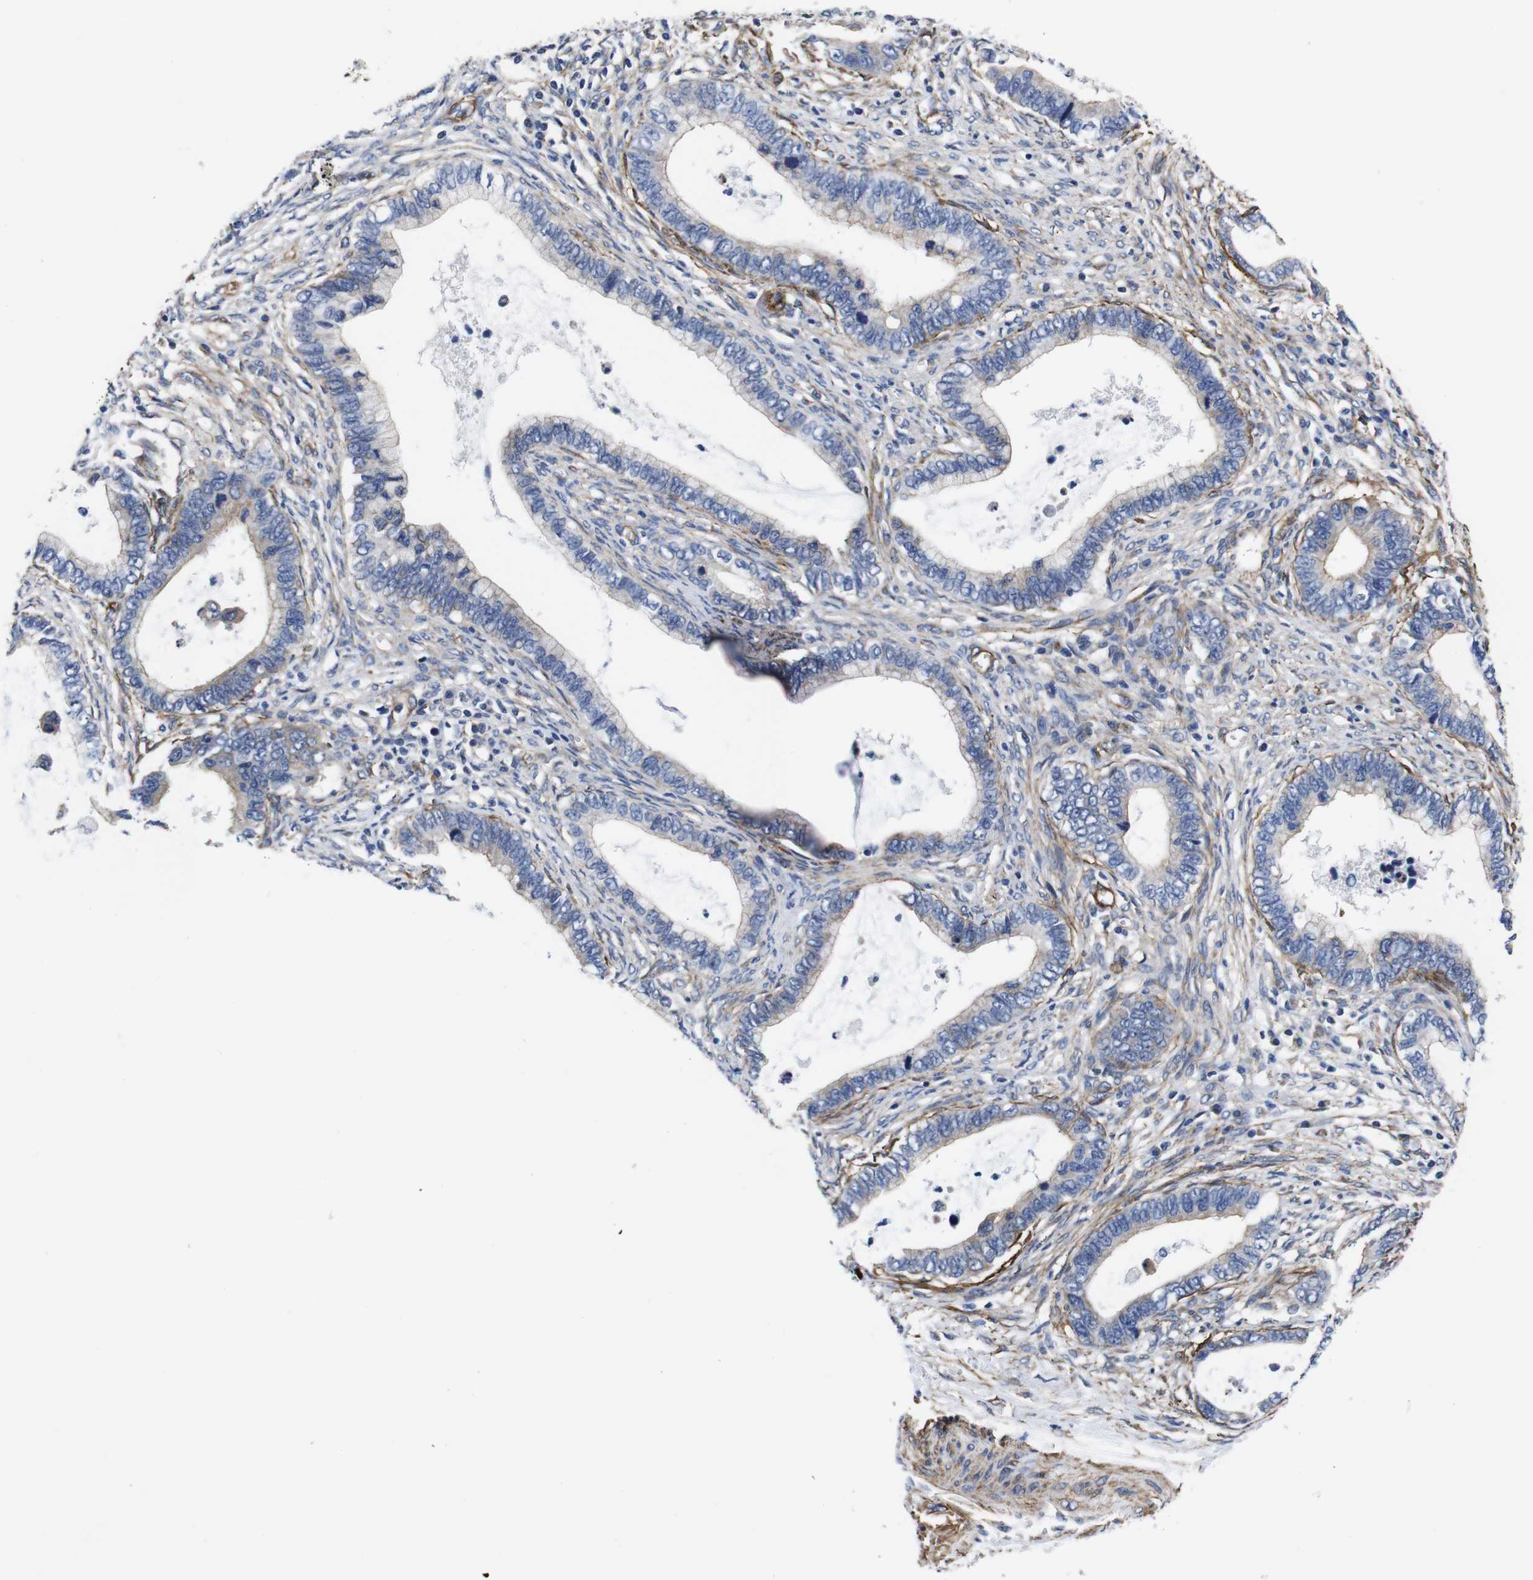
{"staining": {"intensity": "weak", "quantity": "<25%", "location": "cytoplasmic/membranous"}, "tissue": "cervical cancer", "cell_type": "Tumor cells", "image_type": "cancer", "snomed": [{"axis": "morphology", "description": "Adenocarcinoma, NOS"}, {"axis": "topography", "description": "Cervix"}], "caption": "High magnification brightfield microscopy of cervical cancer (adenocarcinoma) stained with DAB (brown) and counterstained with hematoxylin (blue): tumor cells show no significant staining.", "gene": "WNT10A", "patient": {"sex": "female", "age": 44}}